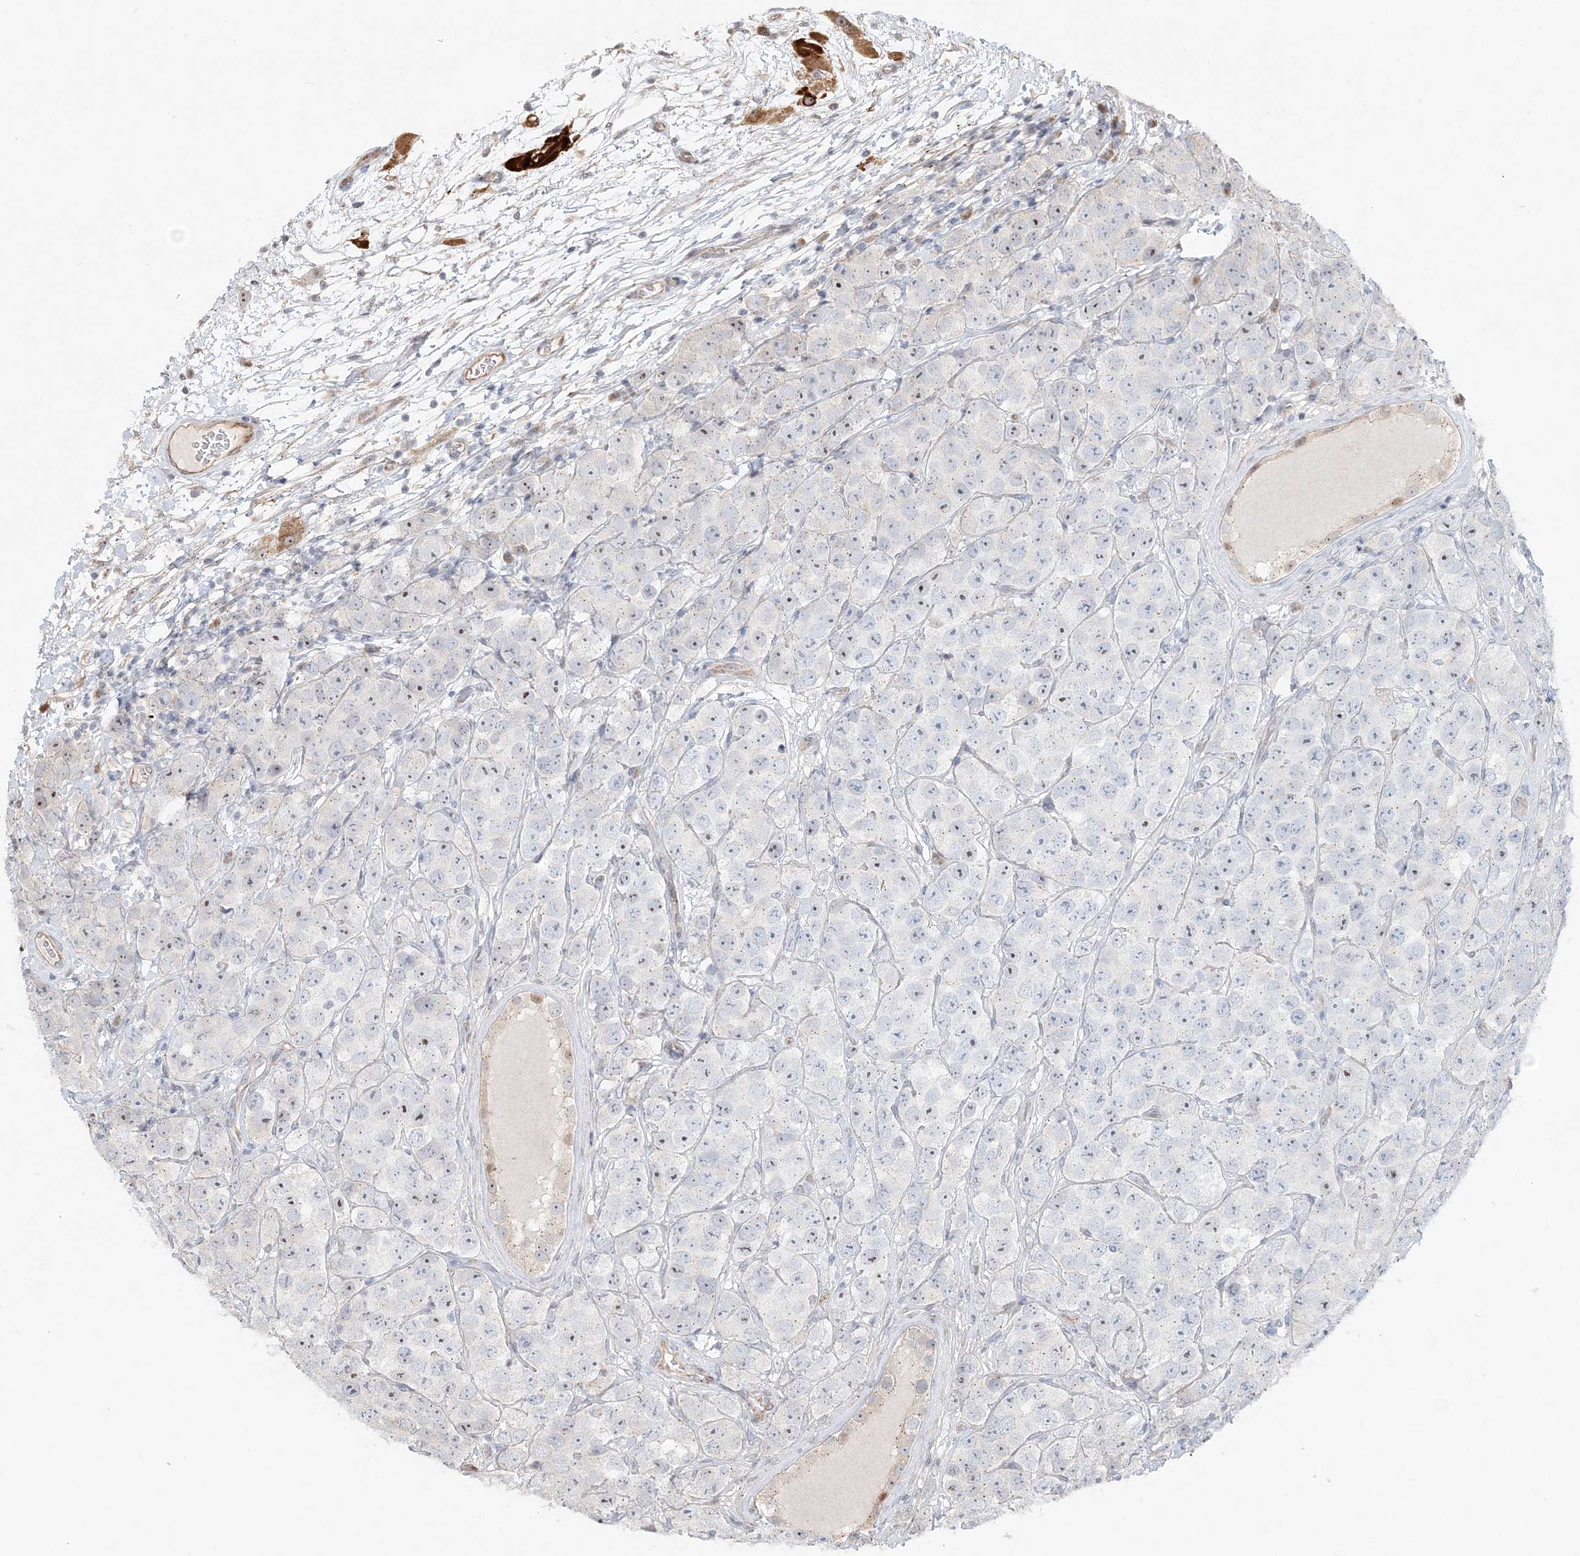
{"staining": {"intensity": "negative", "quantity": "none", "location": "none"}, "tissue": "testis cancer", "cell_type": "Tumor cells", "image_type": "cancer", "snomed": [{"axis": "morphology", "description": "Seminoma, NOS"}, {"axis": "topography", "description": "Testis"}], "caption": "High power microscopy micrograph of an immunohistochemistry image of testis seminoma, revealing no significant expression in tumor cells.", "gene": "CXXC5", "patient": {"sex": "male", "age": 28}}